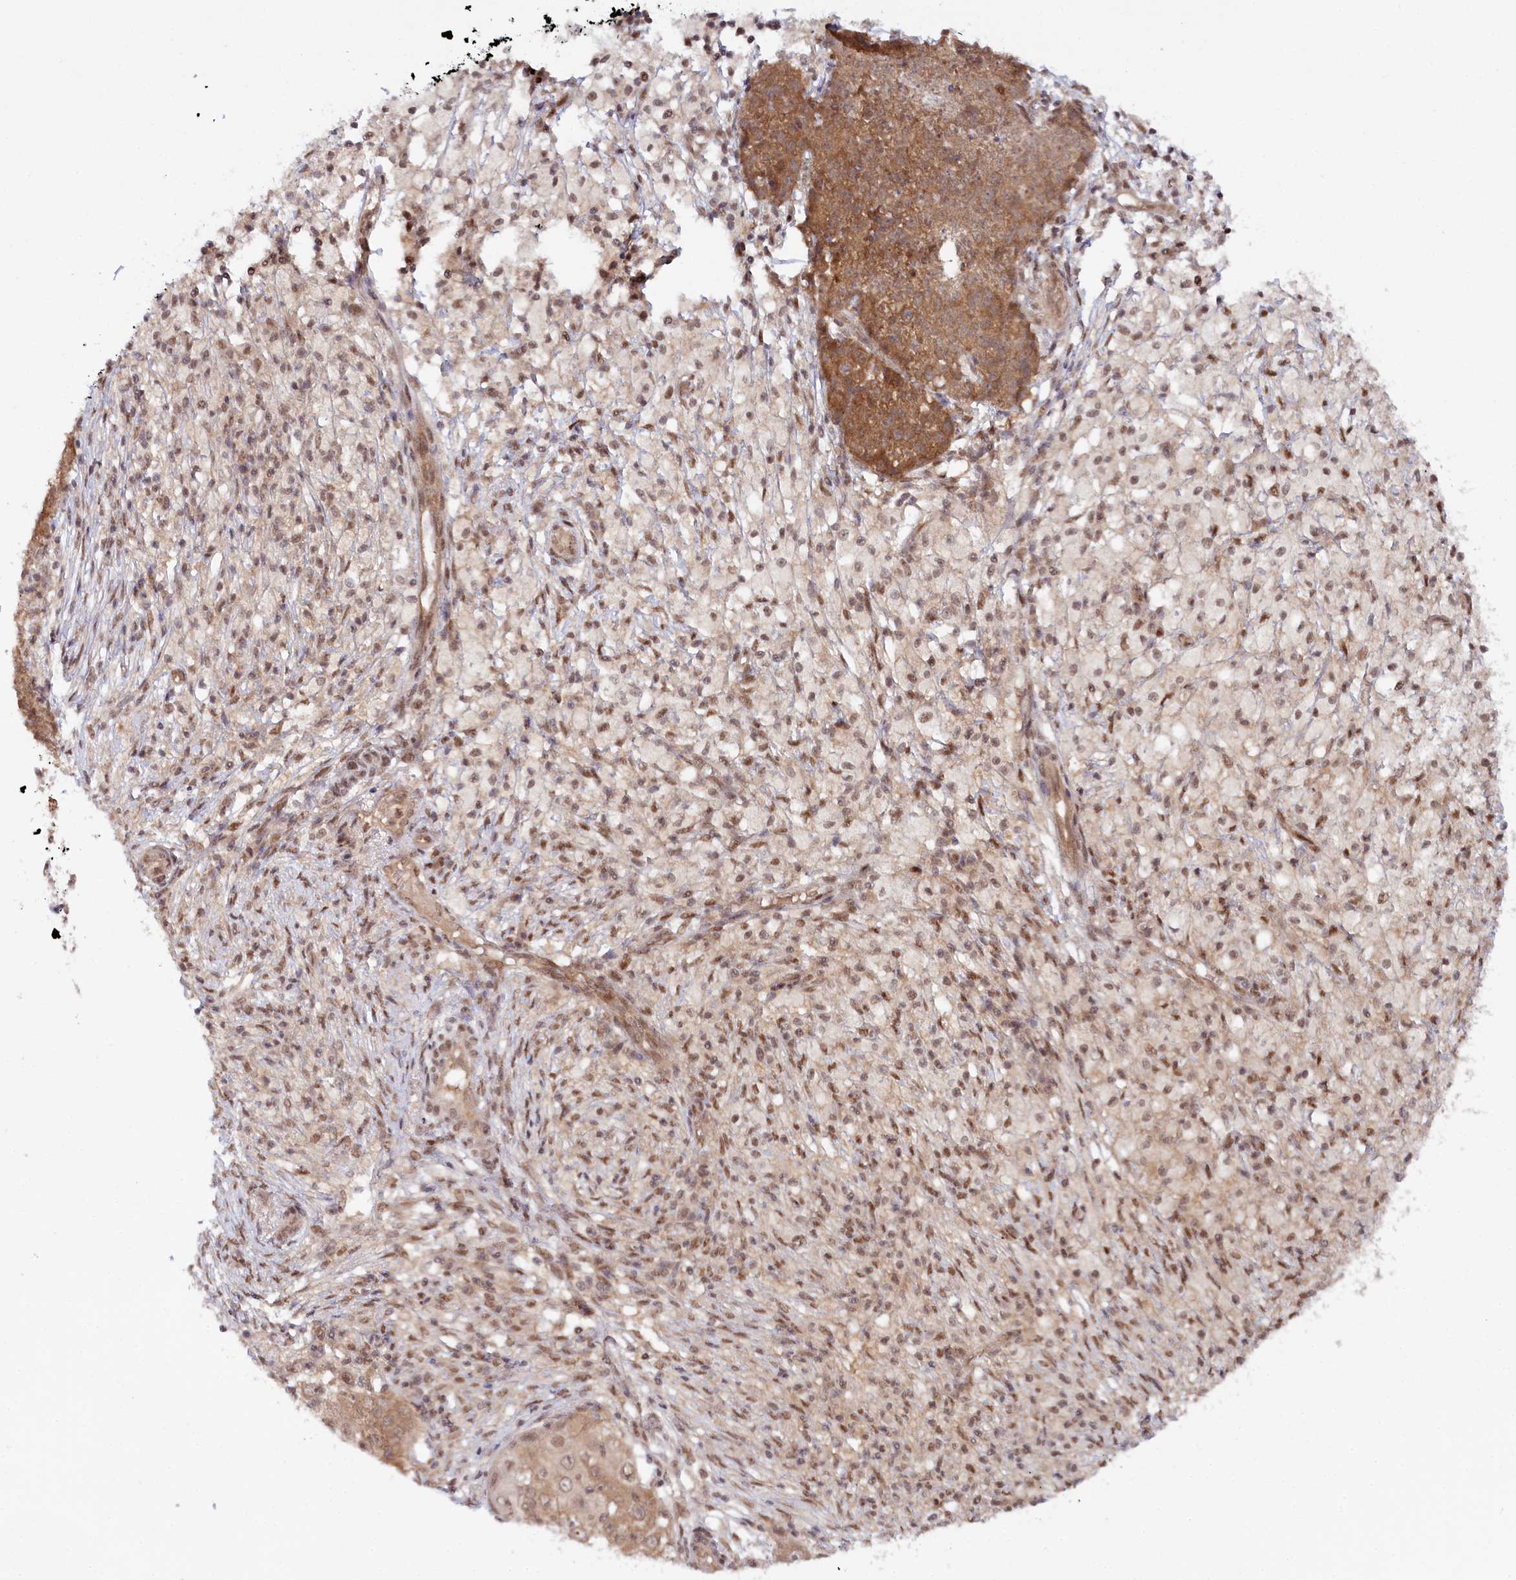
{"staining": {"intensity": "moderate", "quantity": ">75%", "location": "cytoplasmic/membranous,nuclear"}, "tissue": "ovarian cancer", "cell_type": "Tumor cells", "image_type": "cancer", "snomed": [{"axis": "morphology", "description": "Carcinoma, endometroid"}, {"axis": "topography", "description": "Ovary"}], "caption": "A histopathology image of endometroid carcinoma (ovarian) stained for a protein reveals moderate cytoplasmic/membranous and nuclear brown staining in tumor cells.", "gene": "CCDC65", "patient": {"sex": "female", "age": 42}}